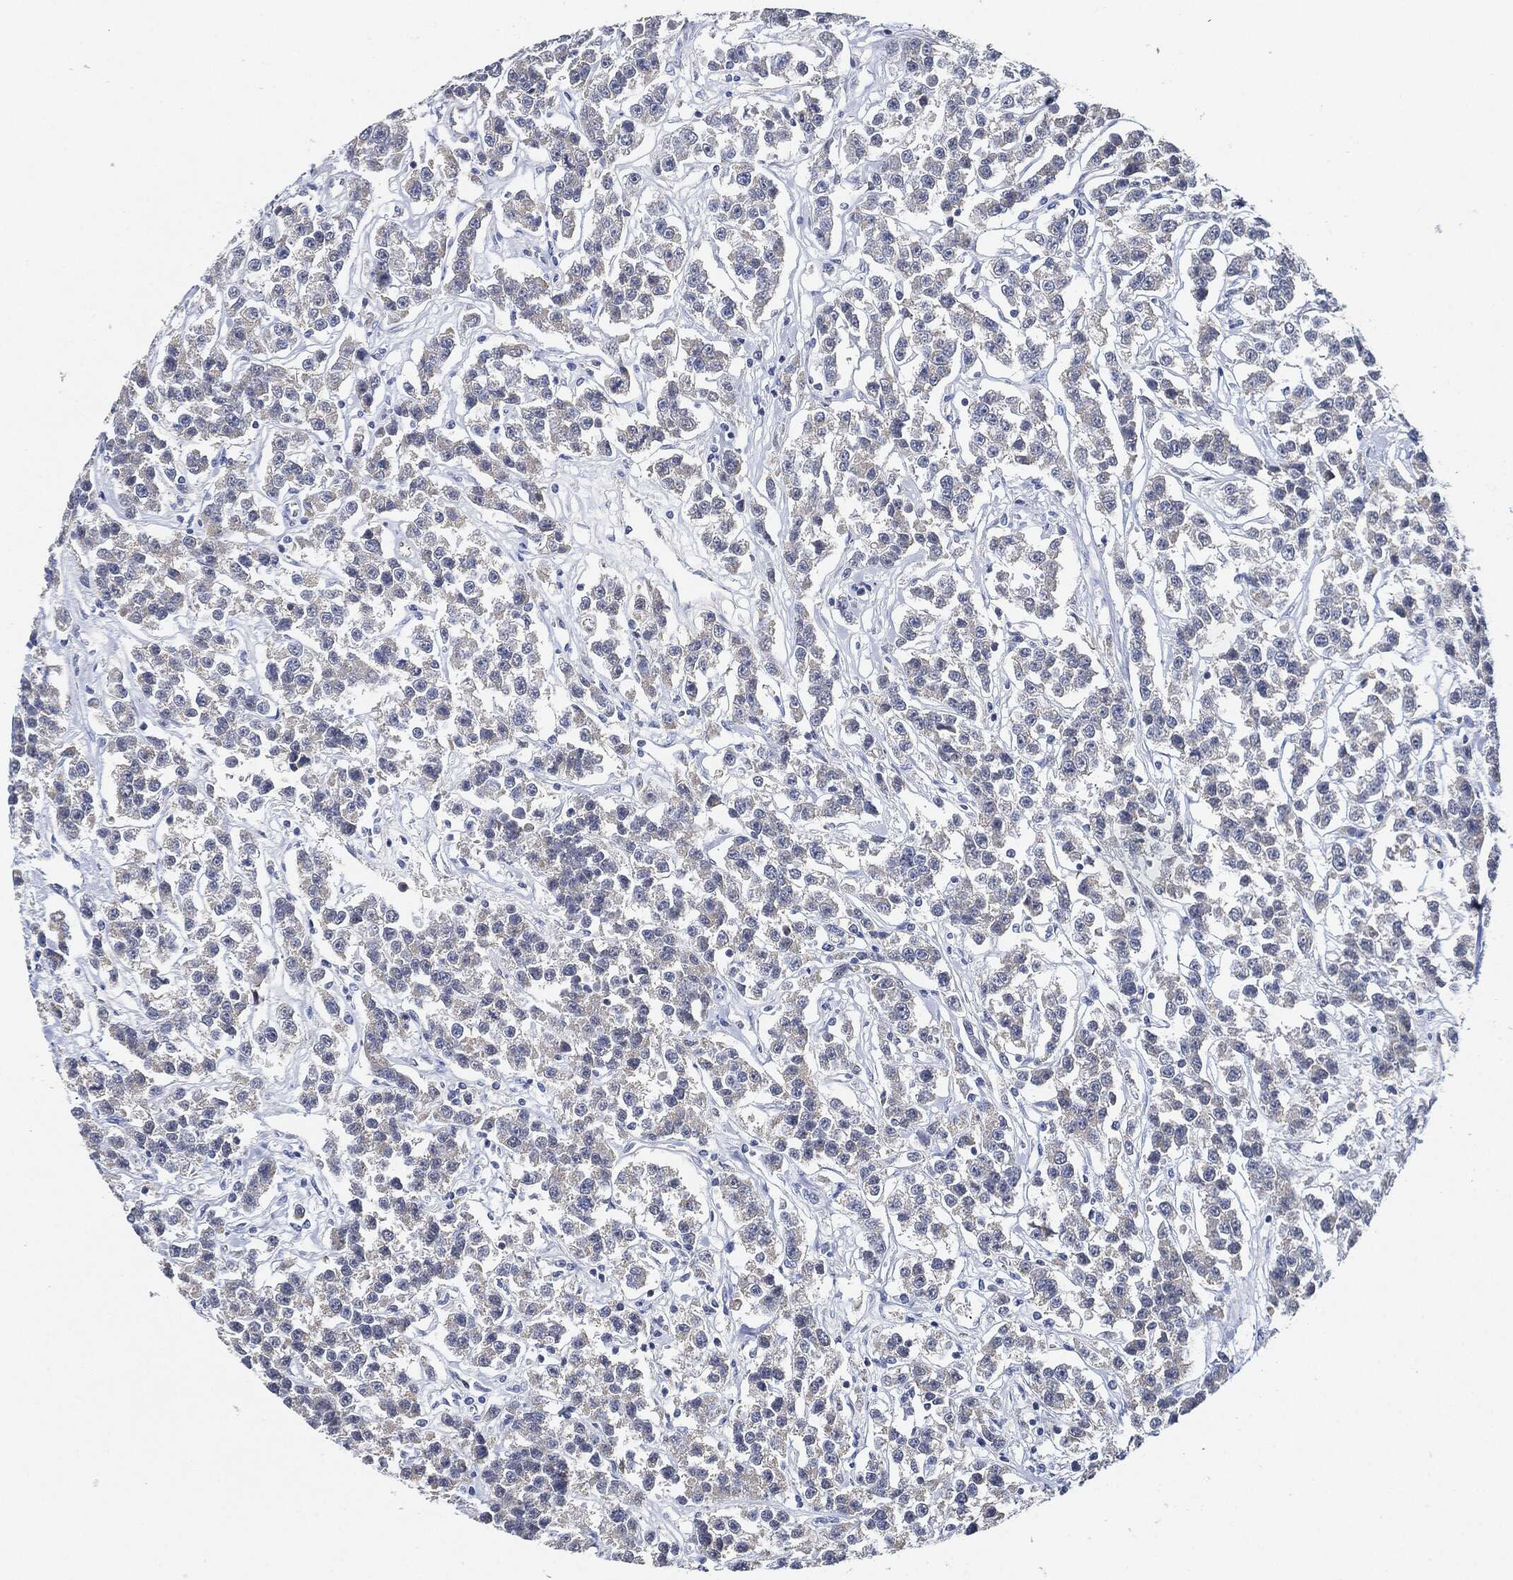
{"staining": {"intensity": "negative", "quantity": "none", "location": "none"}, "tissue": "testis cancer", "cell_type": "Tumor cells", "image_type": "cancer", "snomed": [{"axis": "morphology", "description": "Seminoma, NOS"}, {"axis": "topography", "description": "Testis"}], "caption": "Immunohistochemical staining of human testis cancer (seminoma) exhibits no significant positivity in tumor cells. (DAB (3,3'-diaminobenzidine) IHC, high magnification).", "gene": "THSD1", "patient": {"sex": "male", "age": 59}}